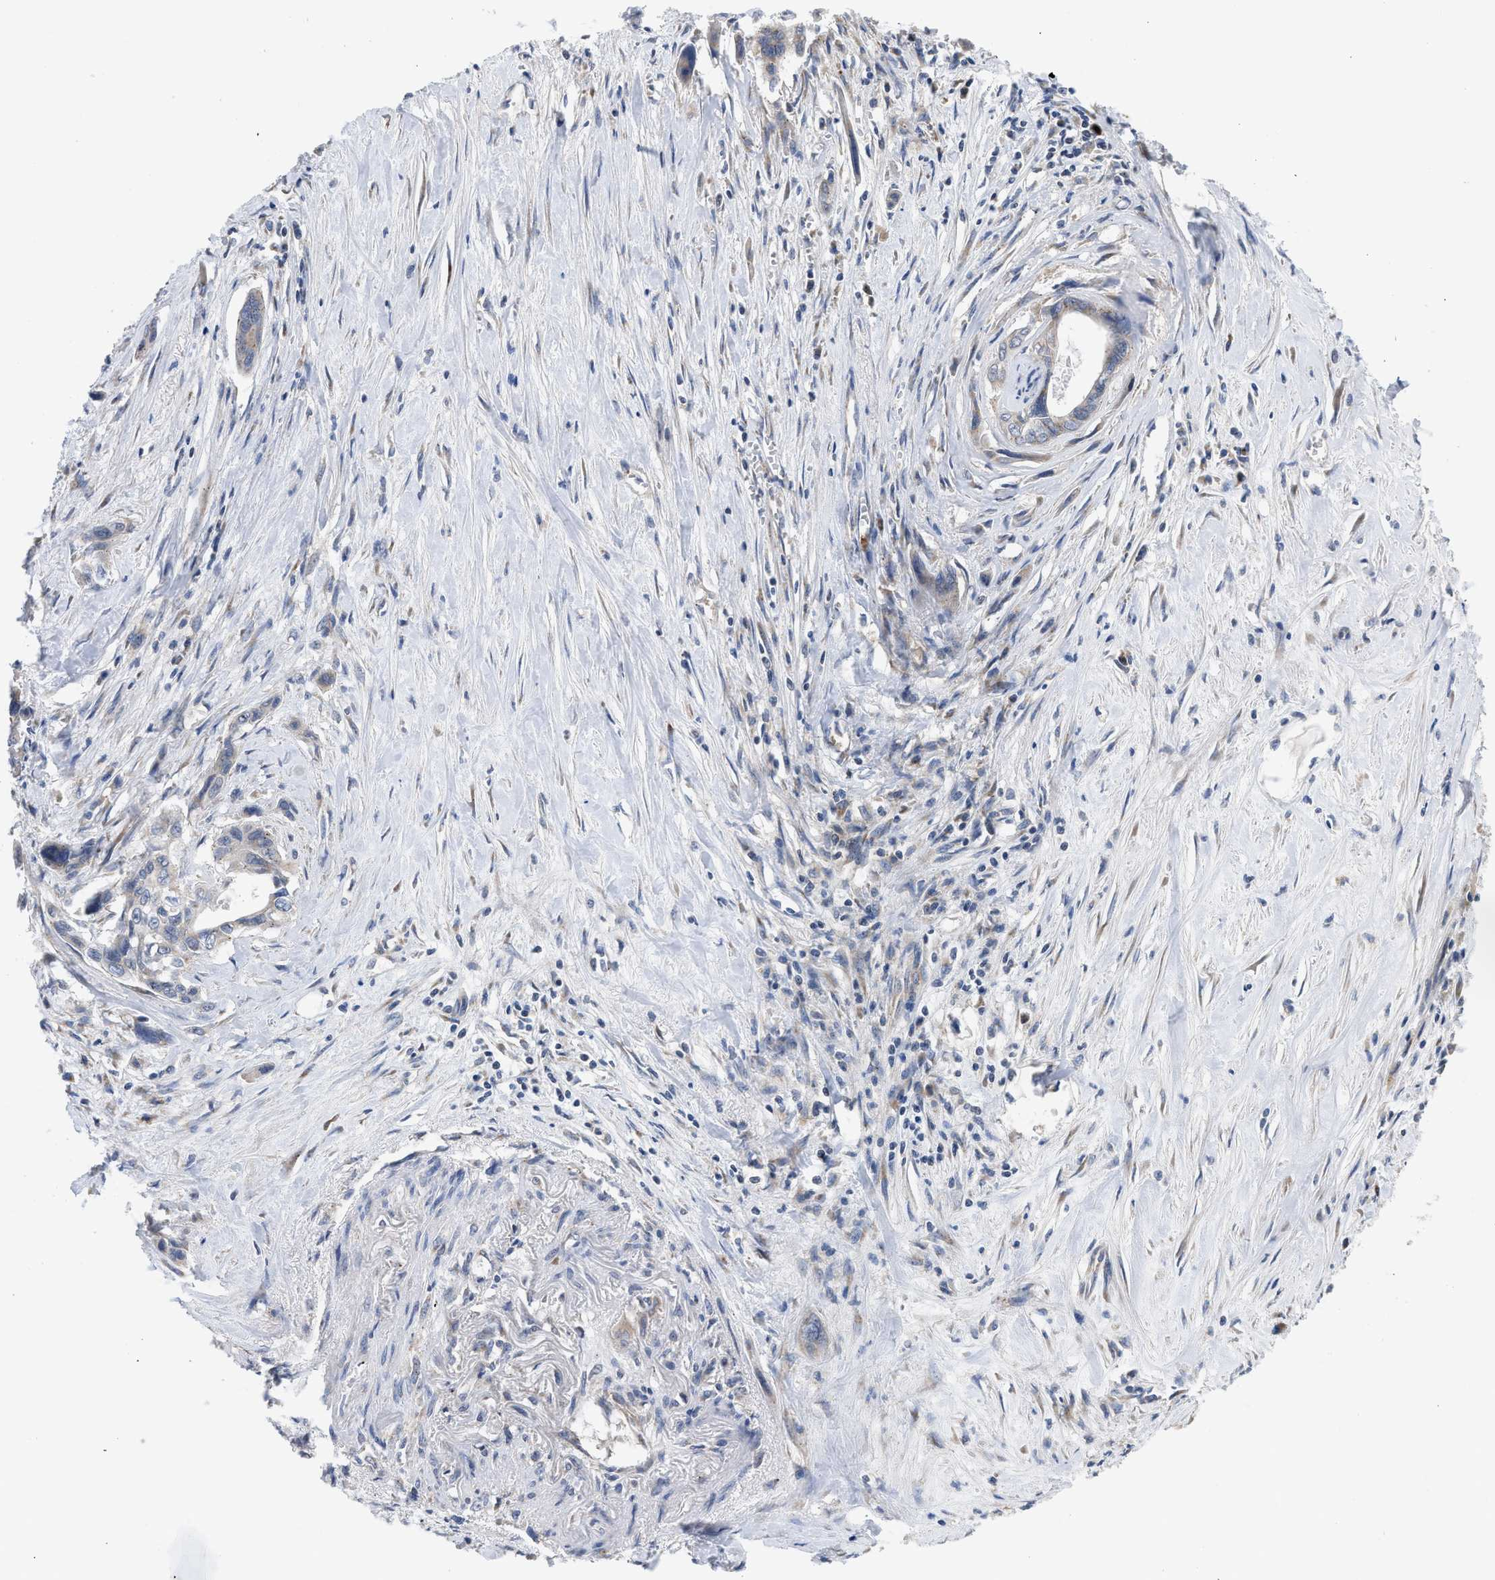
{"staining": {"intensity": "weak", "quantity": "<25%", "location": "cytoplasmic/membranous"}, "tissue": "pancreatic cancer", "cell_type": "Tumor cells", "image_type": "cancer", "snomed": [{"axis": "morphology", "description": "Adenocarcinoma, NOS"}, {"axis": "topography", "description": "Pancreas"}], "caption": "A histopathology image of human adenocarcinoma (pancreatic) is negative for staining in tumor cells.", "gene": "PIM1", "patient": {"sex": "male", "age": 73}}